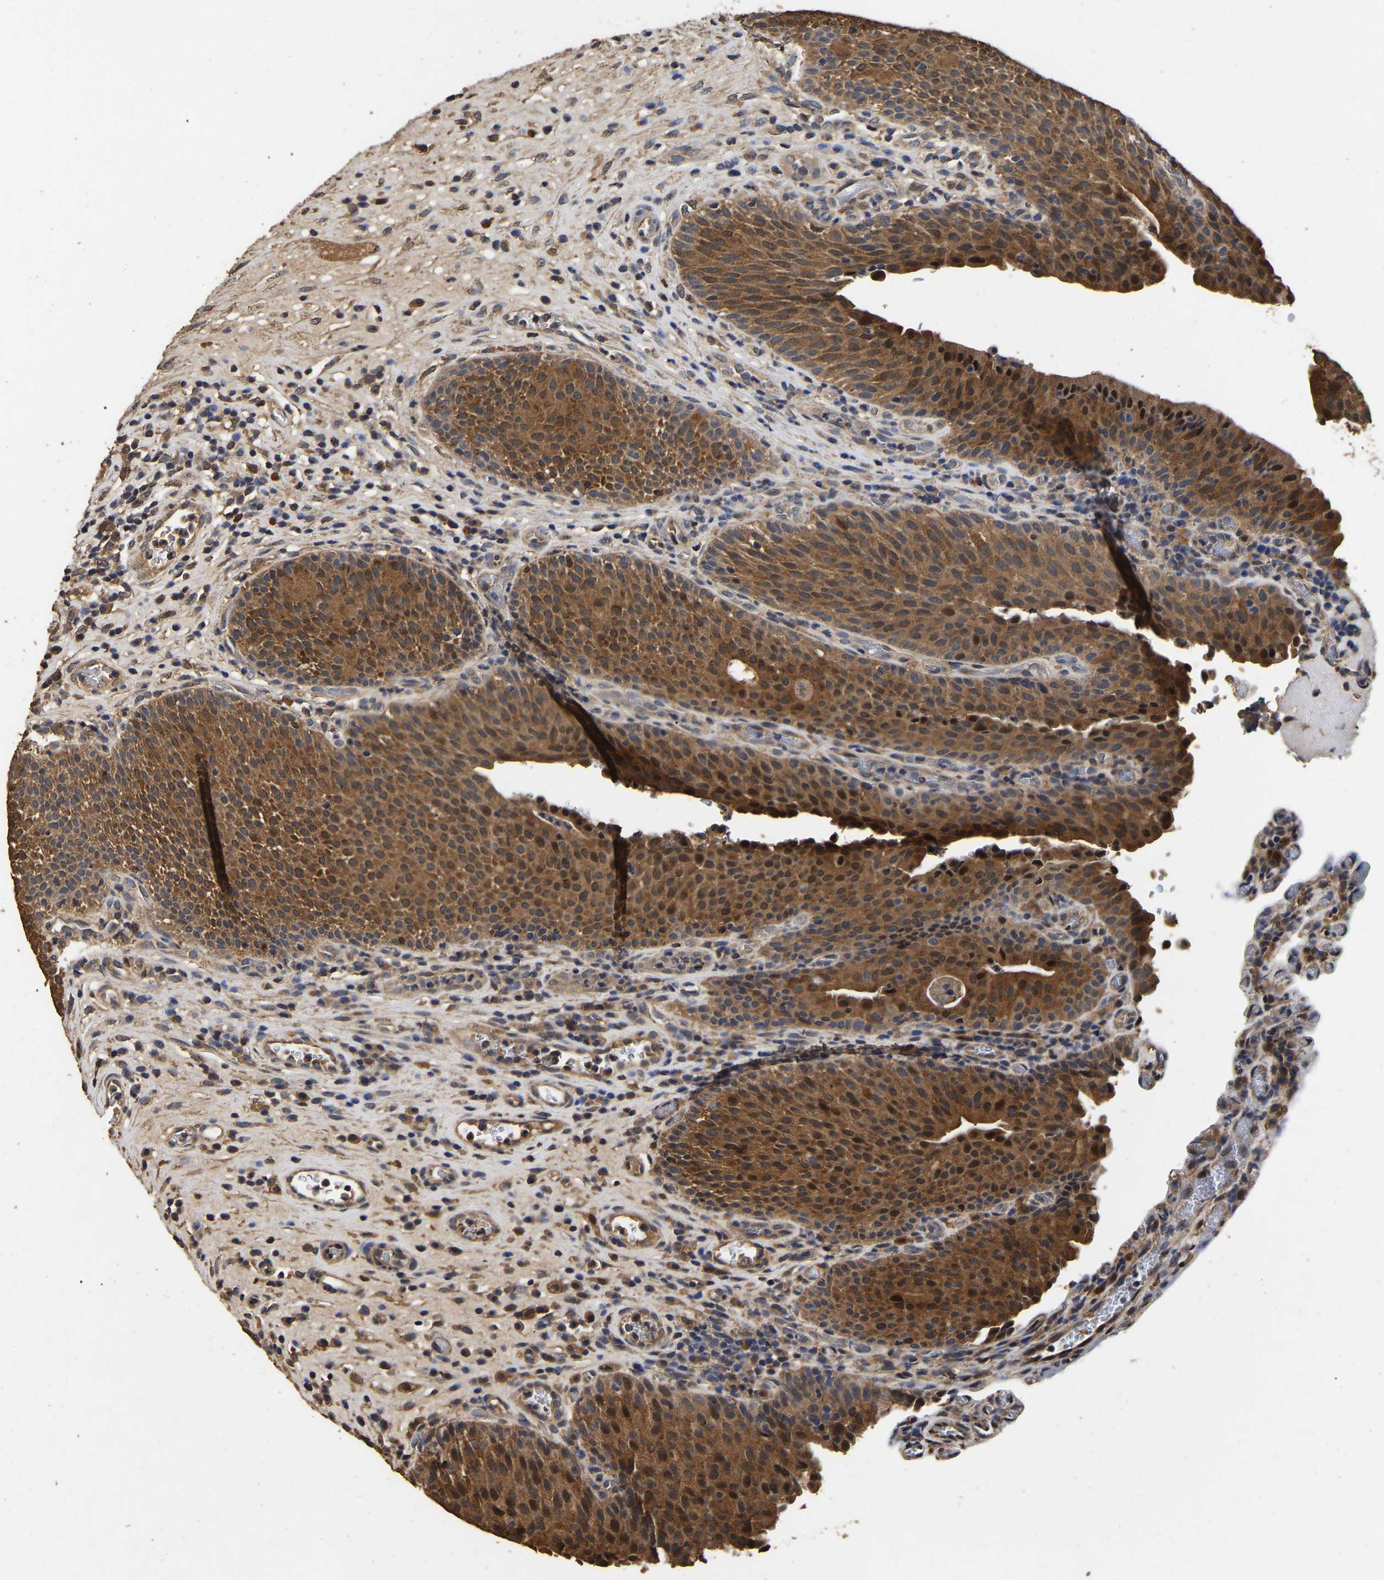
{"staining": {"intensity": "strong", "quantity": ">75%", "location": "cytoplasmic/membranous"}, "tissue": "urothelial cancer", "cell_type": "Tumor cells", "image_type": "cancer", "snomed": [{"axis": "morphology", "description": "Urothelial carcinoma, High grade"}, {"axis": "topography", "description": "Urinary bladder"}], "caption": "The photomicrograph displays staining of urothelial carcinoma (high-grade), revealing strong cytoplasmic/membranous protein positivity (brown color) within tumor cells.", "gene": "STK32C", "patient": {"sex": "male", "age": 74}}